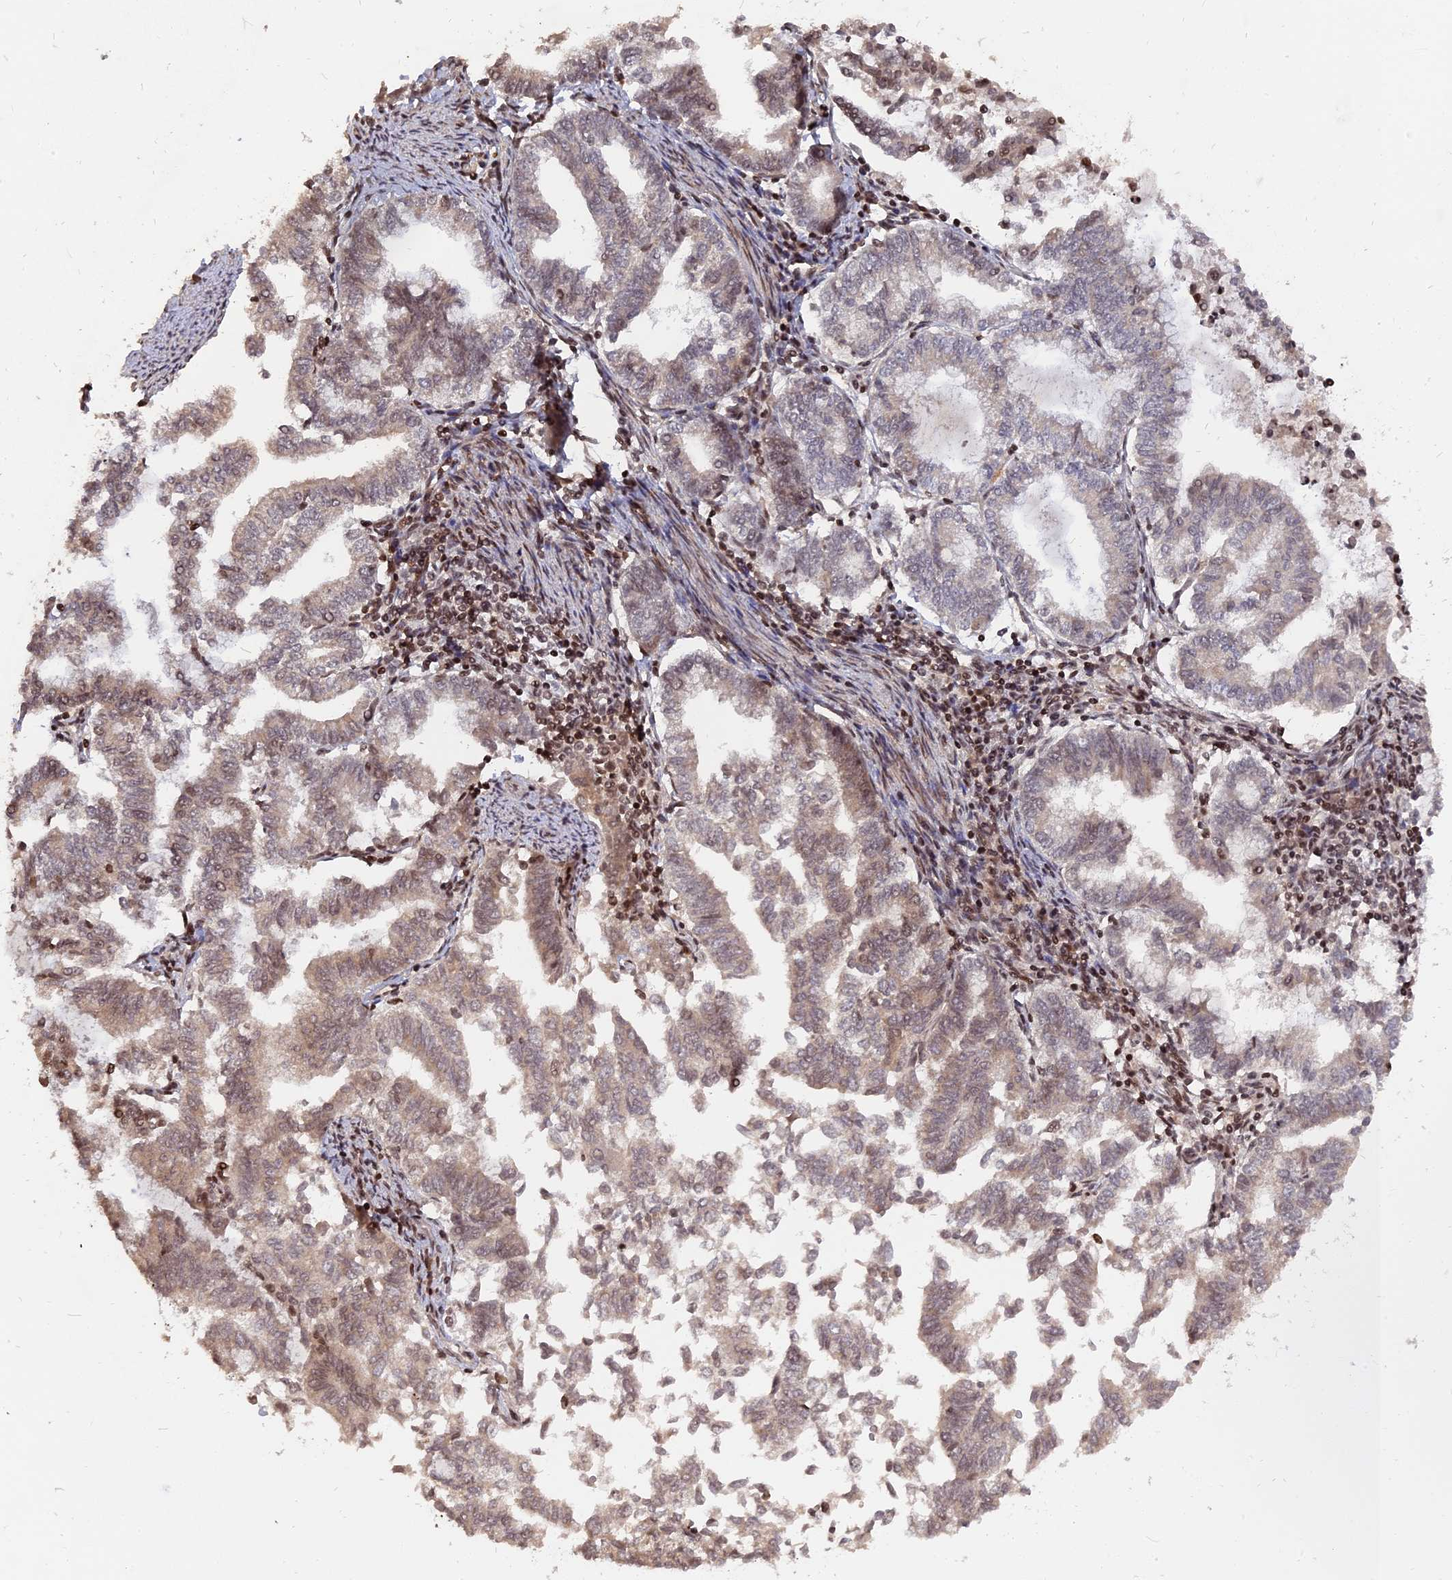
{"staining": {"intensity": "weak", "quantity": "25%-75%", "location": "nuclear"}, "tissue": "endometrial cancer", "cell_type": "Tumor cells", "image_type": "cancer", "snomed": [{"axis": "morphology", "description": "Adenocarcinoma, NOS"}, {"axis": "topography", "description": "Endometrium"}], "caption": "IHC image of neoplastic tissue: endometrial cancer (adenocarcinoma) stained using IHC demonstrates low levels of weak protein expression localized specifically in the nuclear of tumor cells, appearing as a nuclear brown color.", "gene": "NR1H3", "patient": {"sex": "female", "age": 79}}